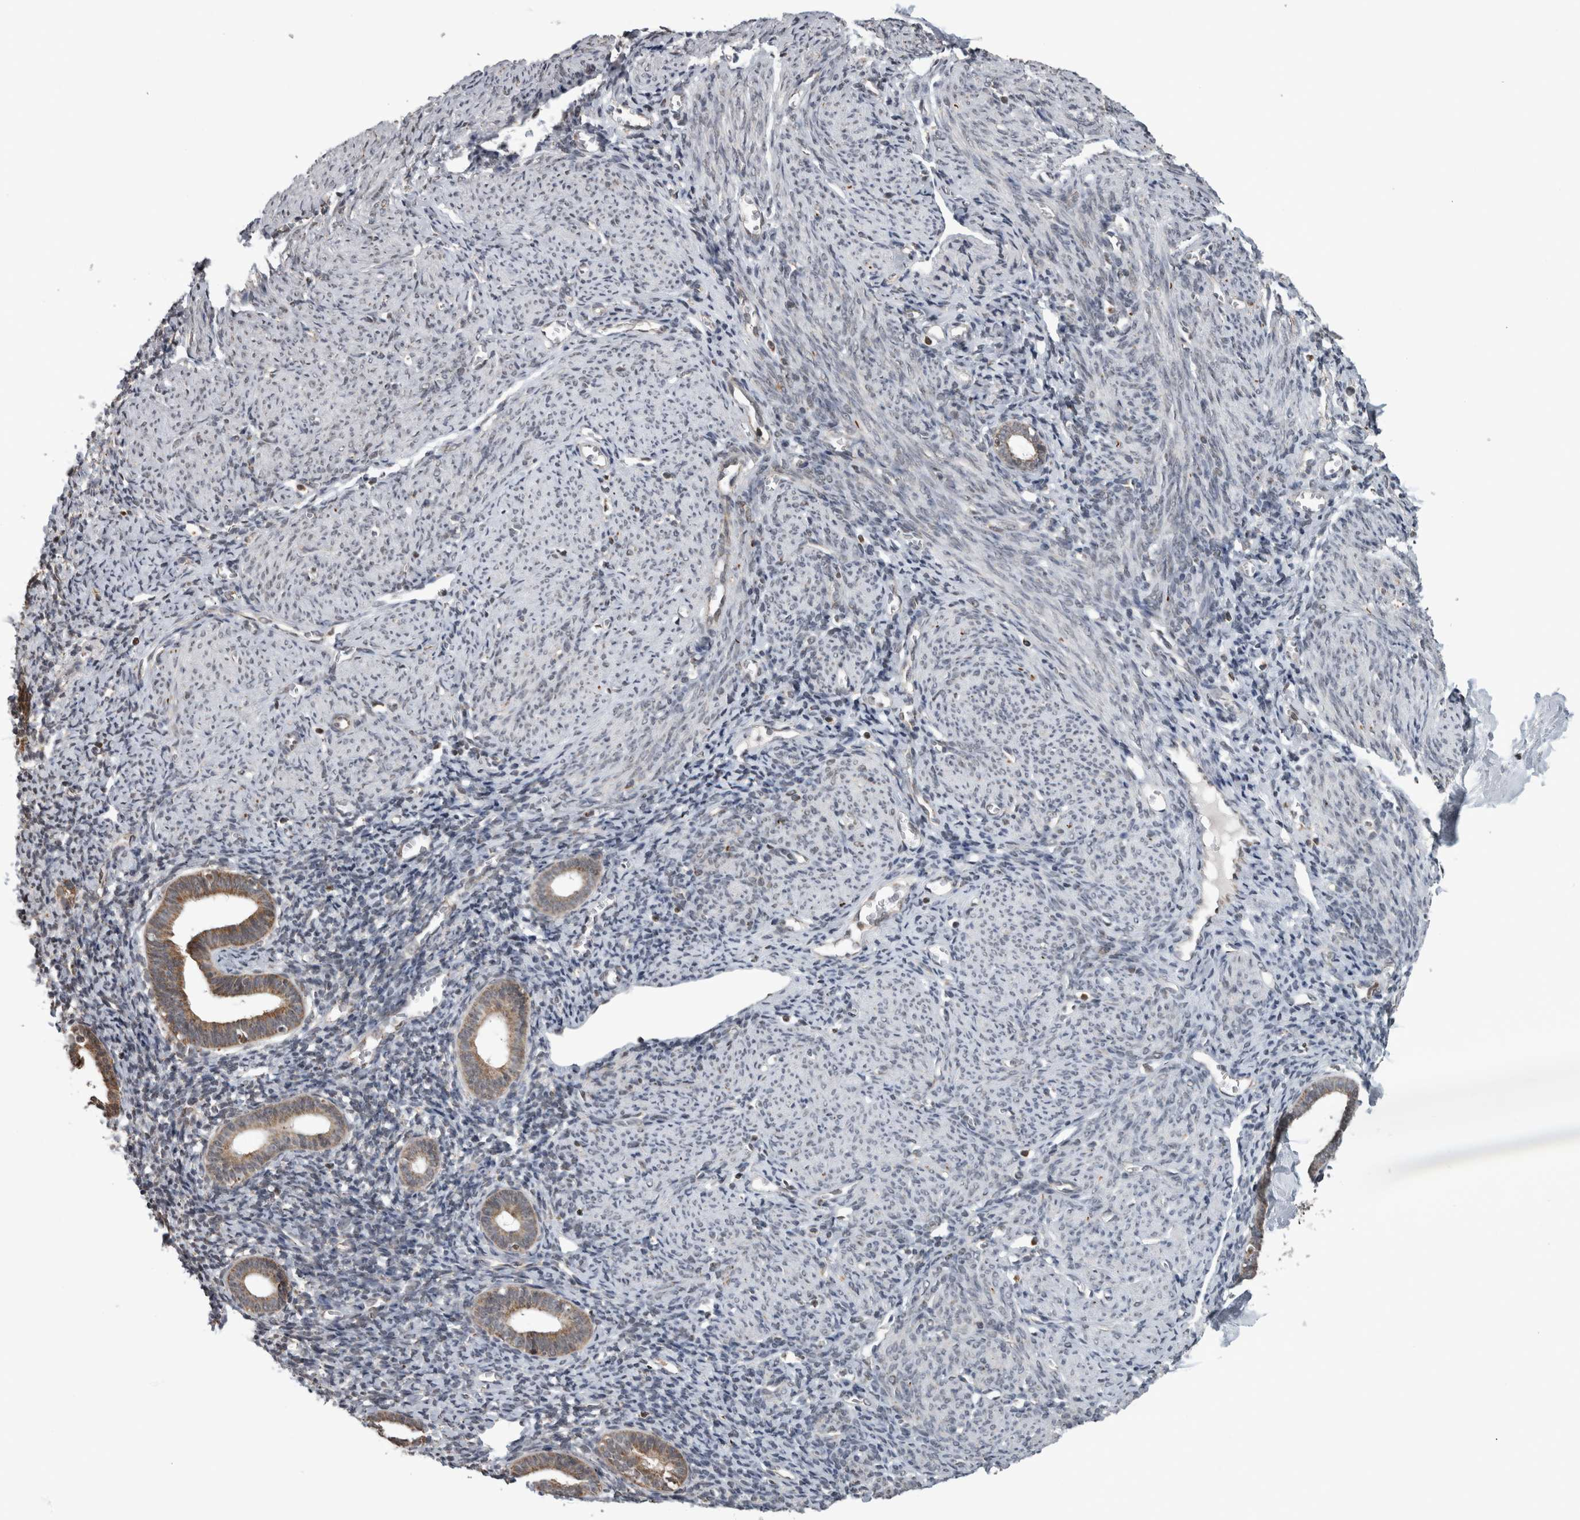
{"staining": {"intensity": "weak", "quantity": "<25%", "location": "cytoplasmic/membranous"}, "tissue": "endometrium", "cell_type": "Cells in endometrial stroma", "image_type": "normal", "snomed": [{"axis": "morphology", "description": "Normal tissue, NOS"}, {"axis": "morphology", "description": "Adenocarcinoma, NOS"}, {"axis": "topography", "description": "Endometrium"}], "caption": "Immunohistochemistry (IHC) of normal endometrium demonstrates no expression in cells in endometrial stroma. (DAB IHC with hematoxylin counter stain).", "gene": "OR2K2", "patient": {"sex": "female", "age": 57}}